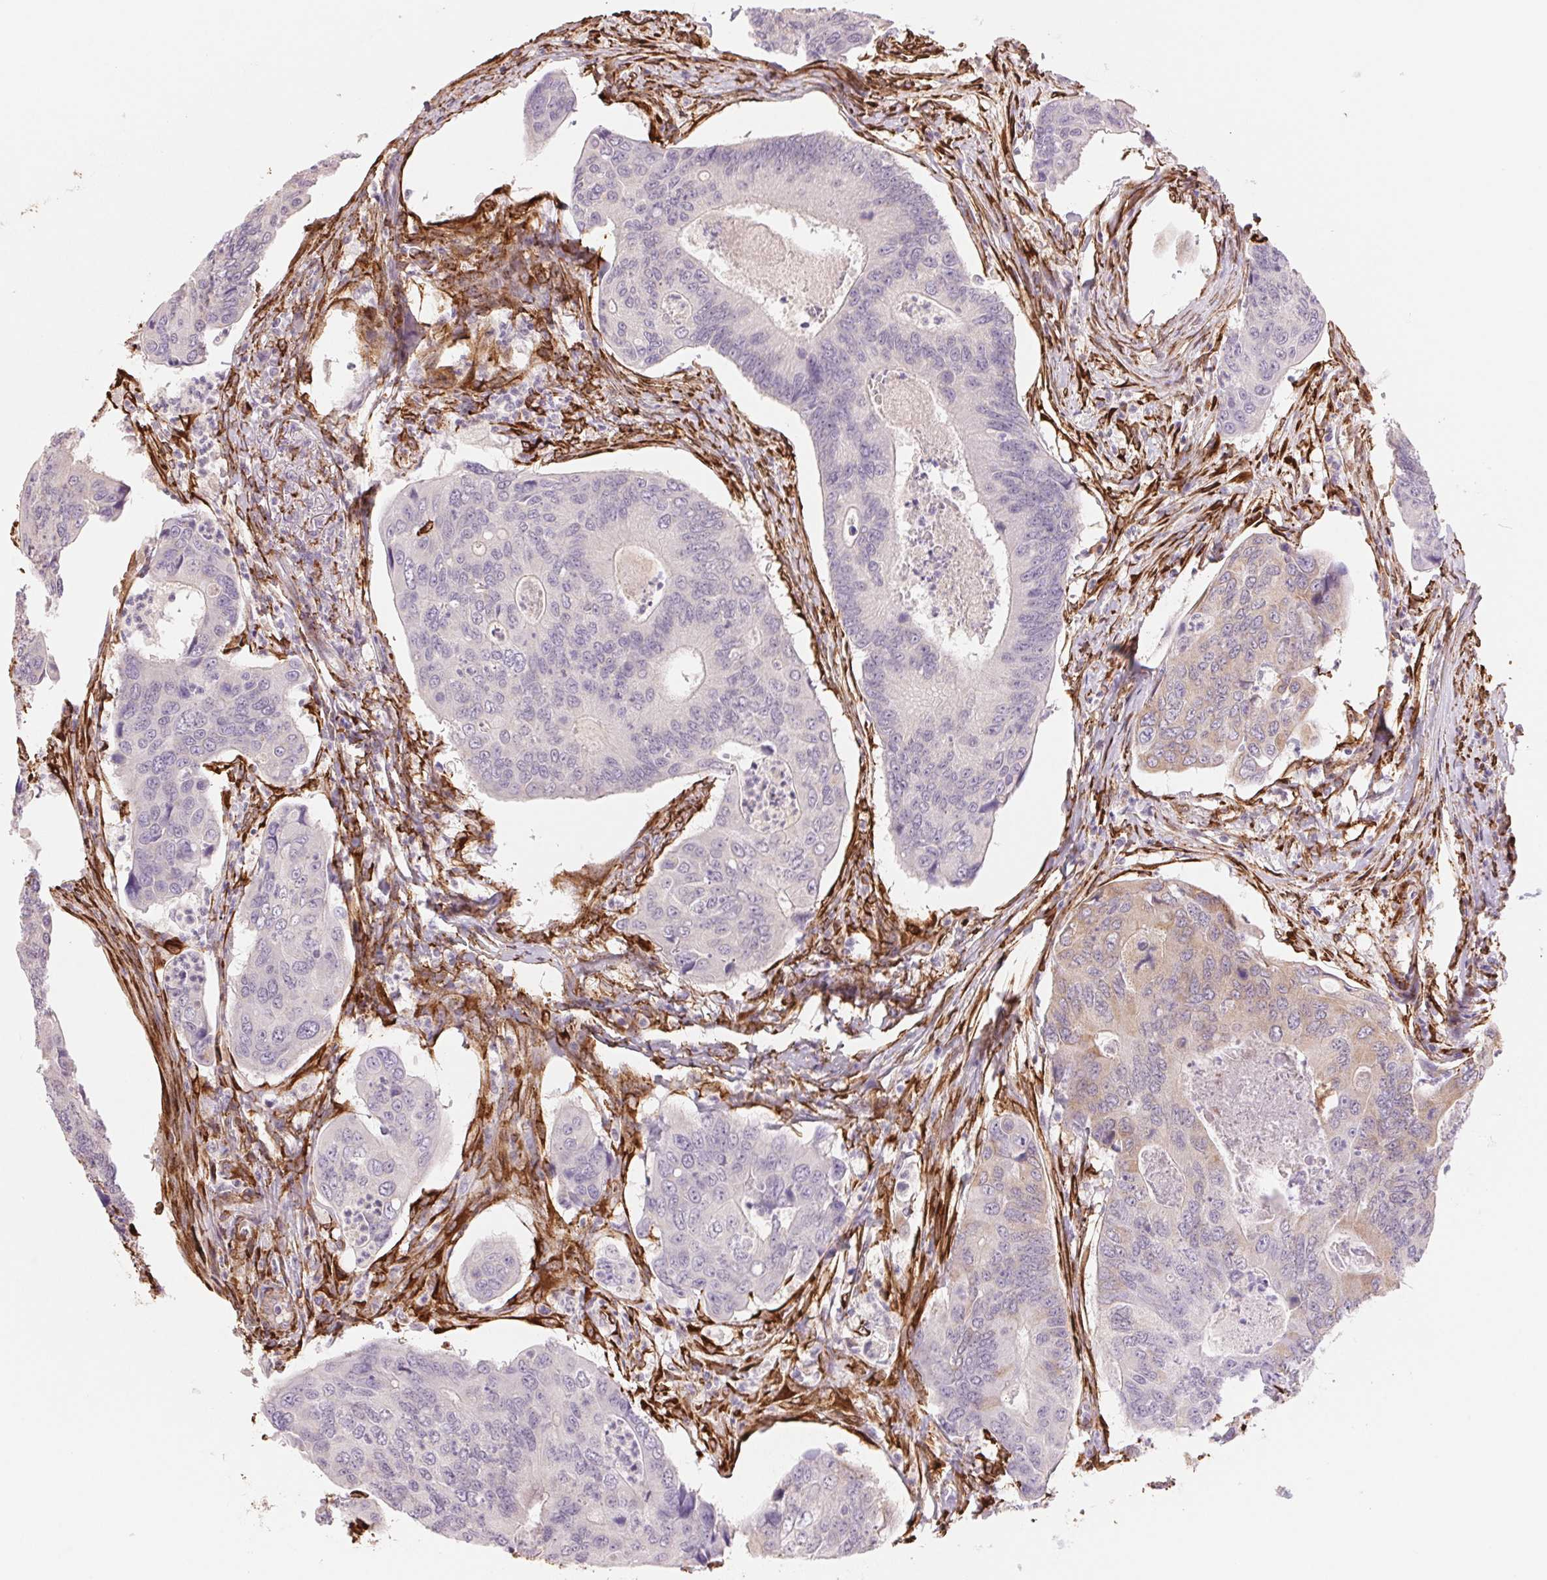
{"staining": {"intensity": "weak", "quantity": "<25%", "location": "cytoplasmic/membranous"}, "tissue": "colorectal cancer", "cell_type": "Tumor cells", "image_type": "cancer", "snomed": [{"axis": "morphology", "description": "Adenocarcinoma, NOS"}, {"axis": "topography", "description": "Colon"}], "caption": "Colorectal cancer (adenocarcinoma) was stained to show a protein in brown. There is no significant positivity in tumor cells.", "gene": "FKBP10", "patient": {"sex": "female", "age": 67}}